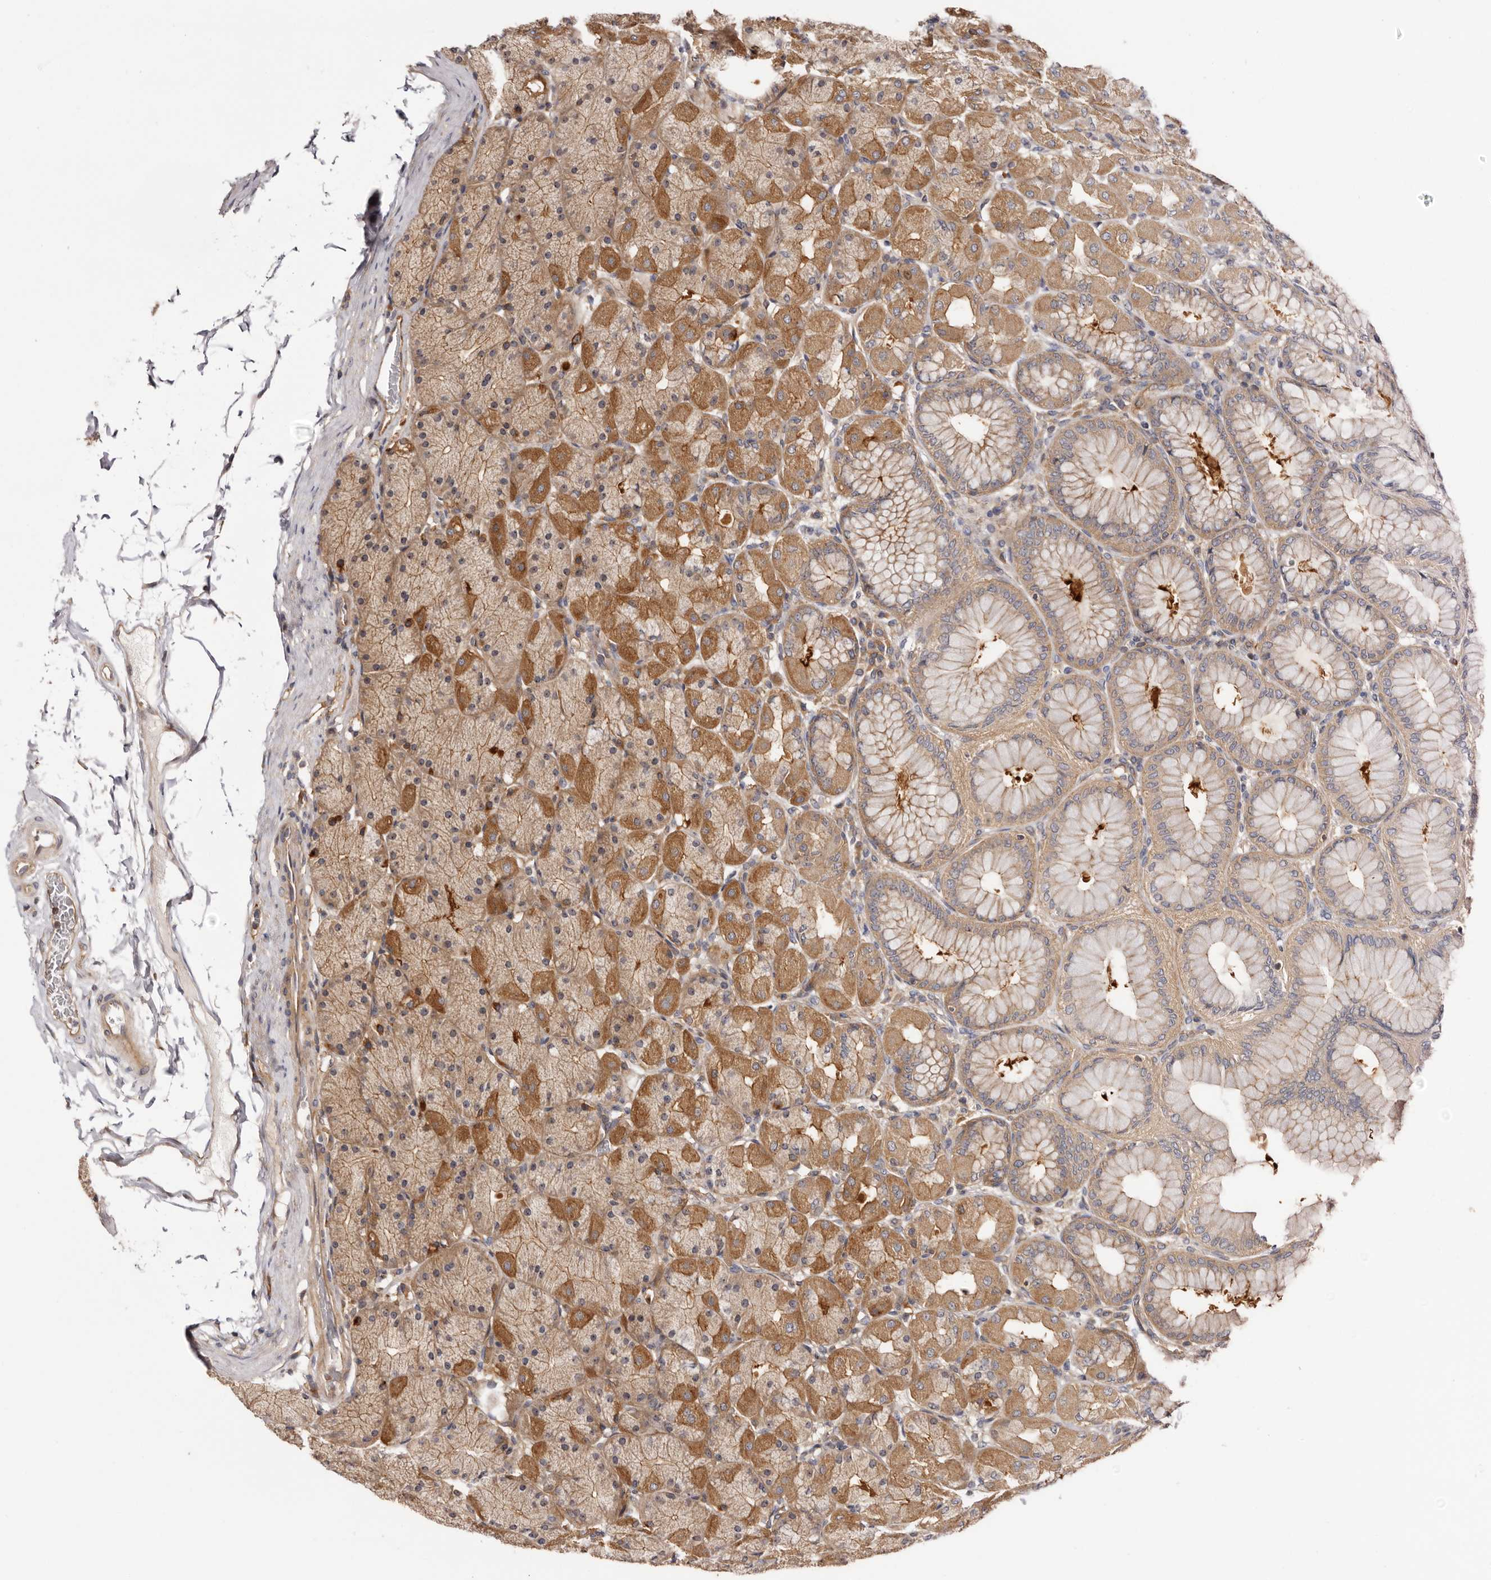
{"staining": {"intensity": "strong", "quantity": ">75%", "location": "cytoplasmic/membranous"}, "tissue": "stomach", "cell_type": "Glandular cells", "image_type": "normal", "snomed": [{"axis": "morphology", "description": "Normal tissue, NOS"}, {"axis": "topography", "description": "Stomach, upper"}], "caption": "Immunohistochemistry (IHC) (DAB (3,3'-diaminobenzidine)) staining of normal human stomach reveals strong cytoplasmic/membranous protein positivity in approximately >75% of glandular cells.", "gene": "PANK4", "patient": {"sex": "female", "age": 56}}